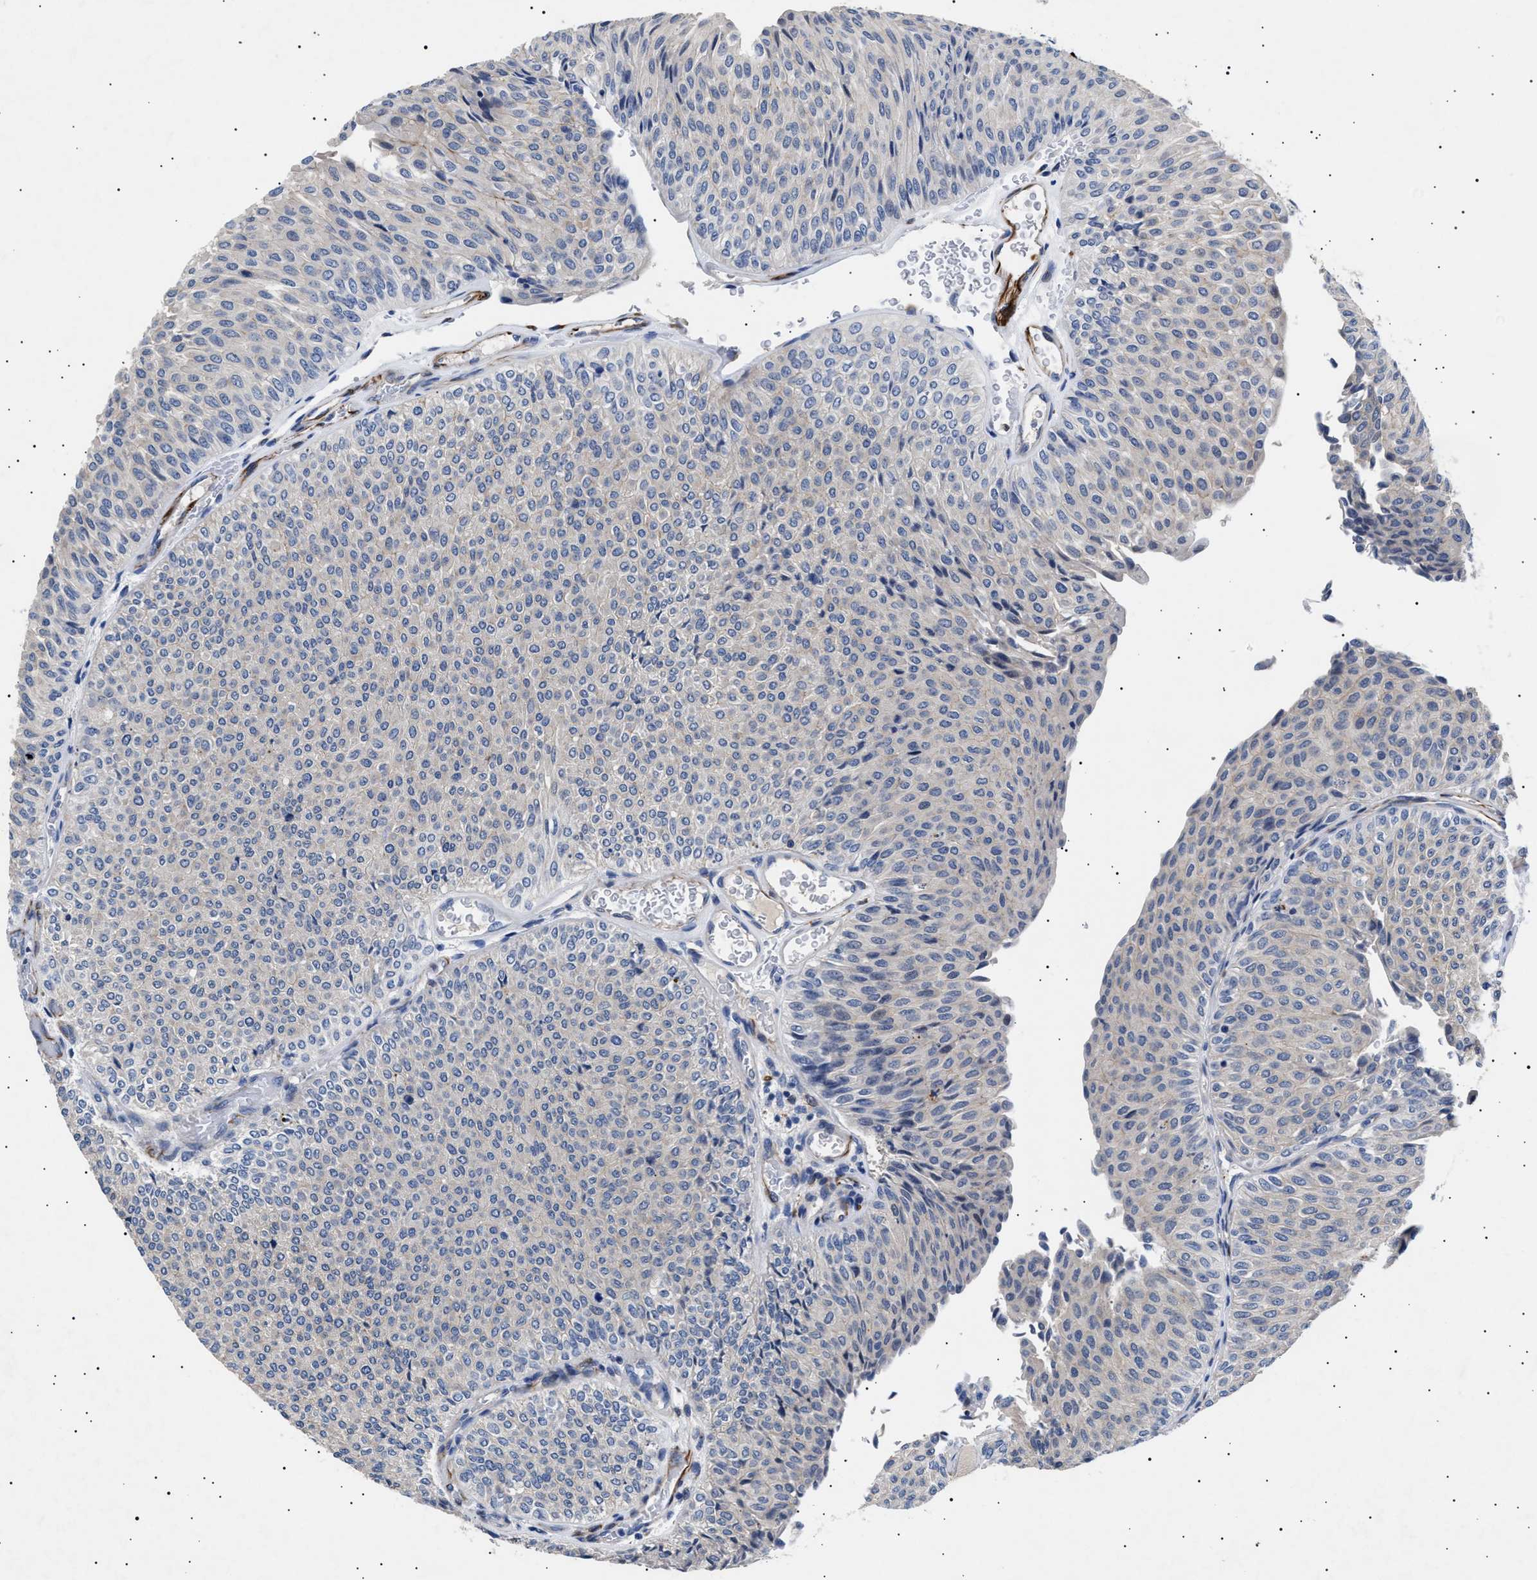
{"staining": {"intensity": "negative", "quantity": "none", "location": "none"}, "tissue": "urothelial cancer", "cell_type": "Tumor cells", "image_type": "cancer", "snomed": [{"axis": "morphology", "description": "Urothelial carcinoma, Low grade"}, {"axis": "topography", "description": "Urinary bladder"}], "caption": "An IHC histopathology image of low-grade urothelial carcinoma is shown. There is no staining in tumor cells of low-grade urothelial carcinoma. (Stains: DAB (3,3'-diaminobenzidine) IHC with hematoxylin counter stain, Microscopy: brightfield microscopy at high magnification).", "gene": "OLFML2A", "patient": {"sex": "male", "age": 78}}